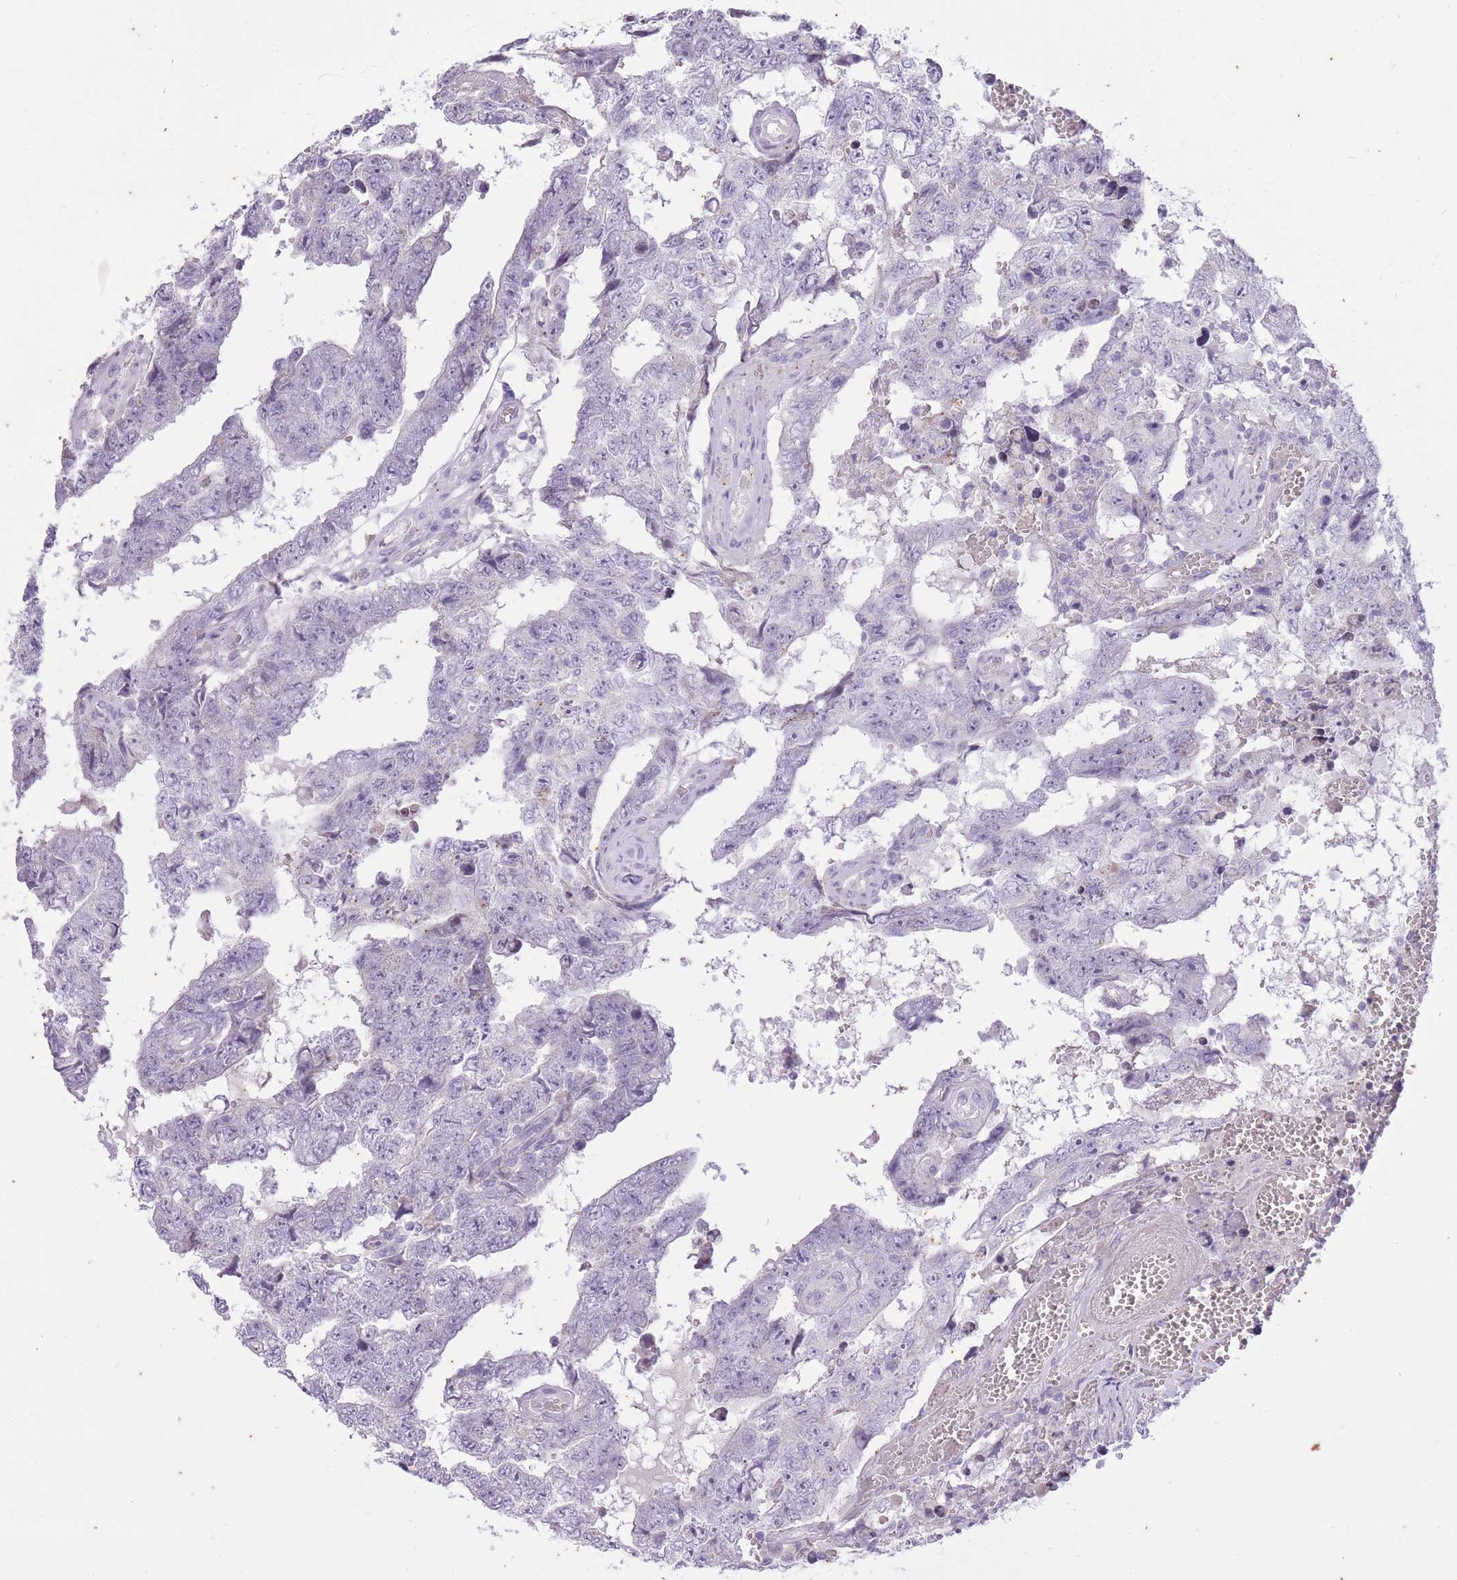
{"staining": {"intensity": "negative", "quantity": "none", "location": "none"}, "tissue": "testis cancer", "cell_type": "Tumor cells", "image_type": "cancer", "snomed": [{"axis": "morphology", "description": "Carcinoma, Embryonal, NOS"}, {"axis": "topography", "description": "Testis"}], "caption": "The photomicrograph exhibits no staining of tumor cells in testis embryonal carcinoma.", "gene": "CNTNAP3", "patient": {"sex": "male", "age": 25}}